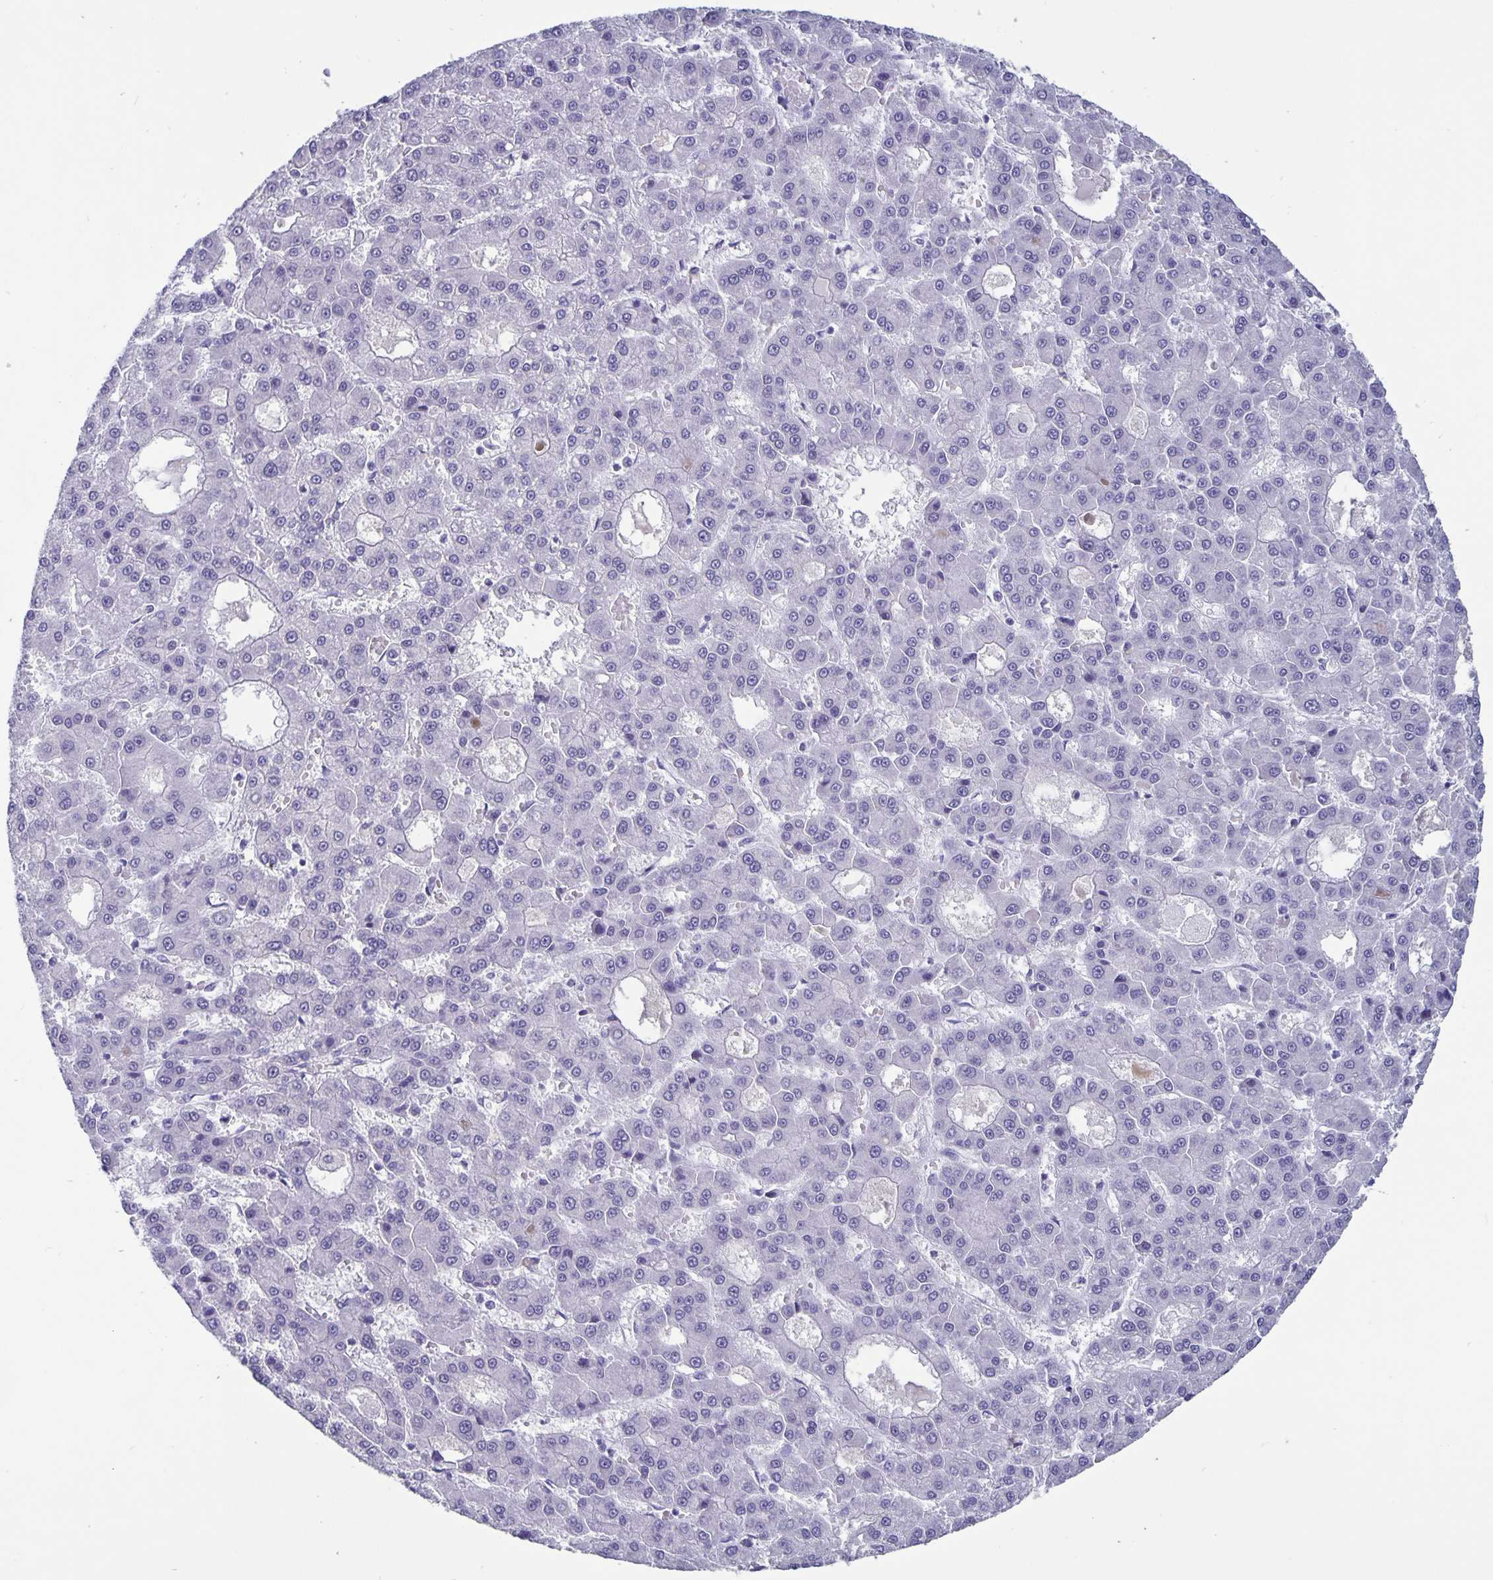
{"staining": {"intensity": "negative", "quantity": "none", "location": "none"}, "tissue": "liver cancer", "cell_type": "Tumor cells", "image_type": "cancer", "snomed": [{"axis": "morphology", "description": "Carcinoma, Hepatocellular, NOS"}, {"axis": "topography", "description": "Liver"}], "caption": "Tumor cells show no significant protein staining in hepatocellular carcinoma (liver).", "gene": "BPIFA3", "patient": {"sex": "male", "age": 70}}